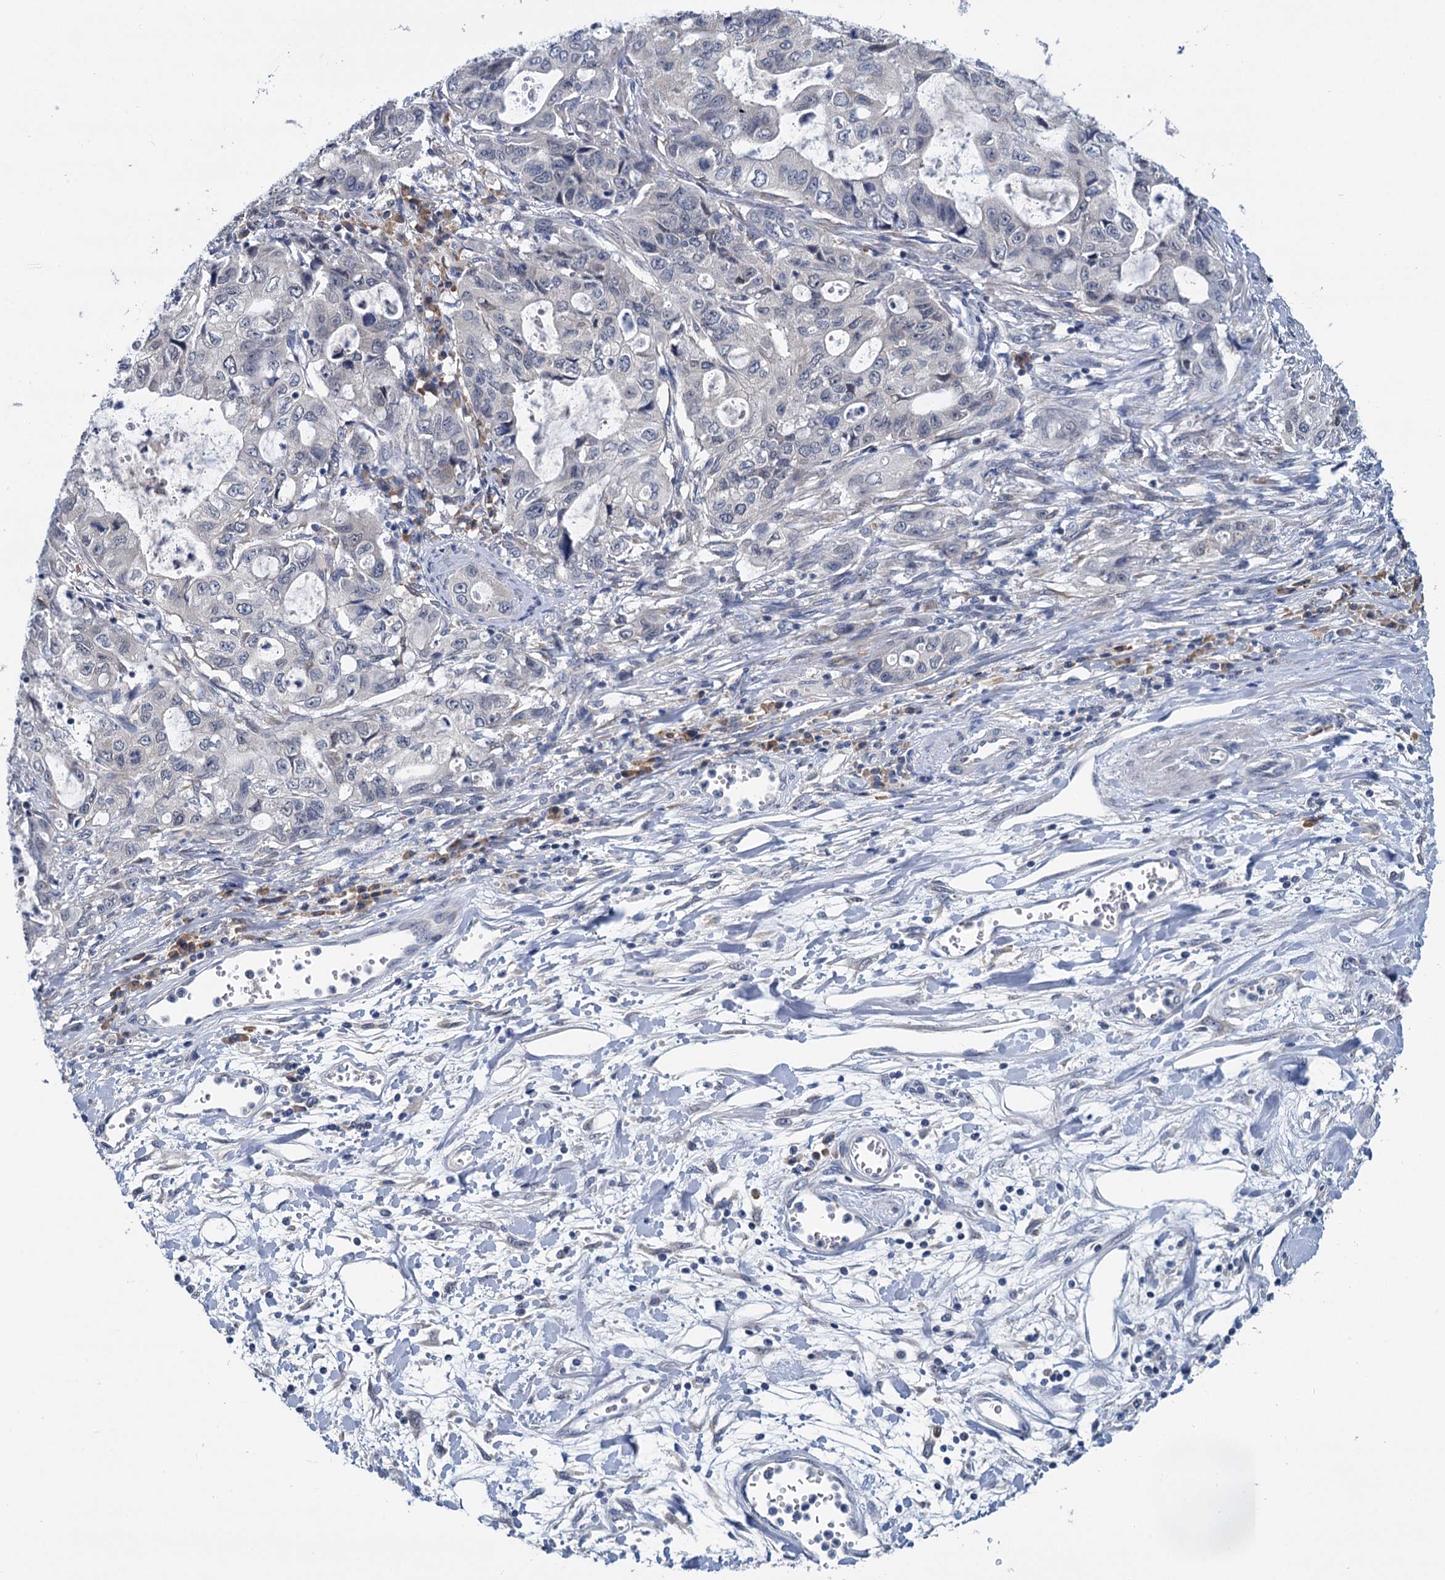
{"staining": {"intensity": "negative", "quantity": "none", "location": "none"}, "tissue": "stomach cancer", "cell_type": "Tumor cells", "image_type": "cancer", "snomed": [{"axis": "morphology", "description": "Adenocarcinoma, NOS"}, {"axis": "topography", "description": "Stomach, upper"}], "caption": "Tumor cells show no significant positivity in stomach cancer.", "gene": "ANKRD42", "patient": {"sex": "female", "age": 52}}